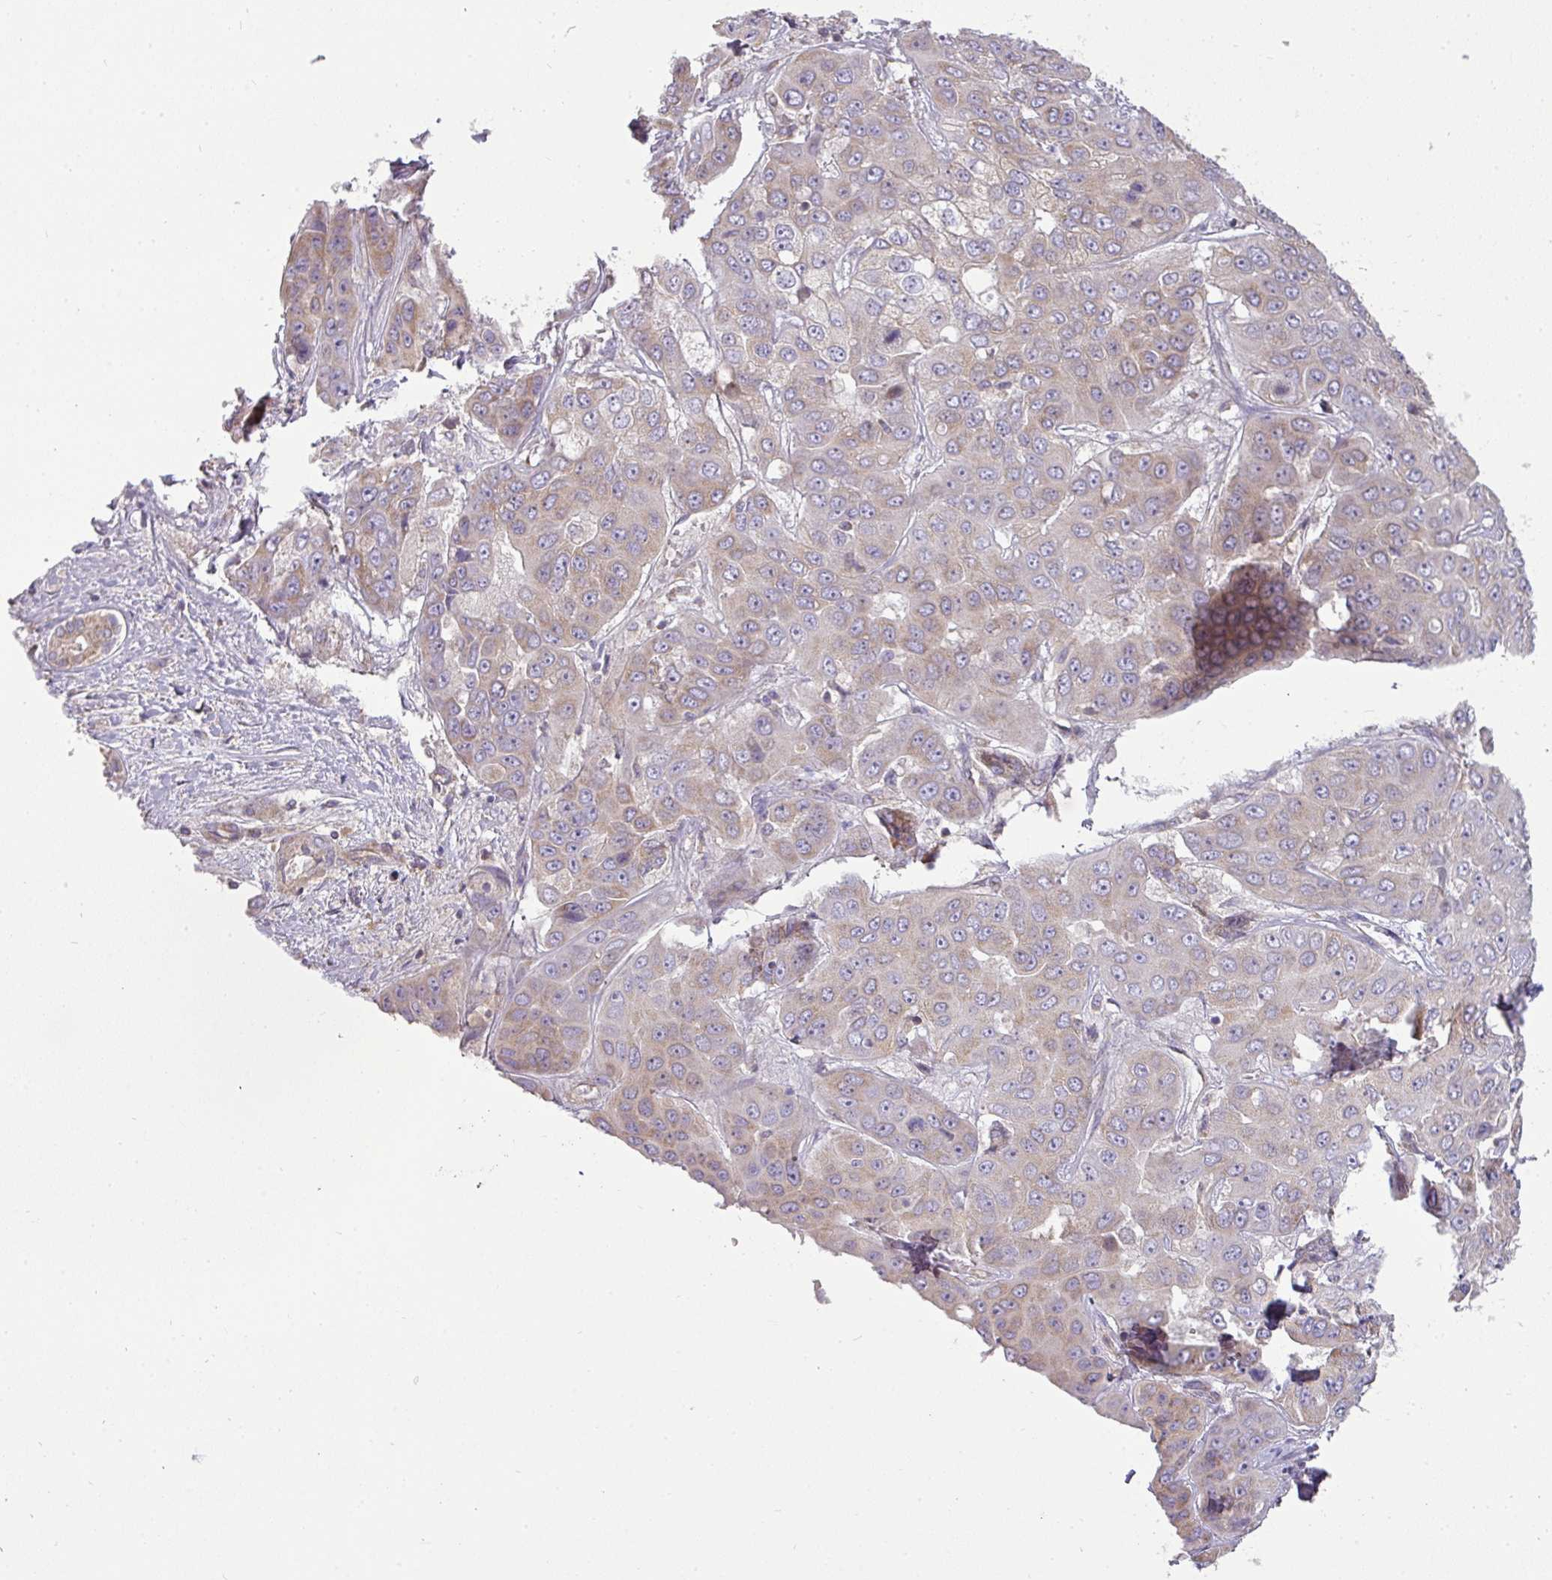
{"staining": {"intensity": "weak", "quantity": "25%-75%", "location": "cytoplasmic/membranous"}, "tissue": "liver cancer", "cell_type": "Tumor cells", "image_type": "cancer", "snomed": [{"axis": "morphology", "description": "Cholangiocarcinoma"}, {"axis": "topography", "description": "Liver"}], "caption": "Protein analysis of liver cholangiocarcinoma tissue demonstrates weak cytoplasmic/membranous positivity in about 25%-75% of tumor cells. Nuclei are stained in blue.", "gene": "ZNF211", "patient": {"sex": "female", "age": 52}}